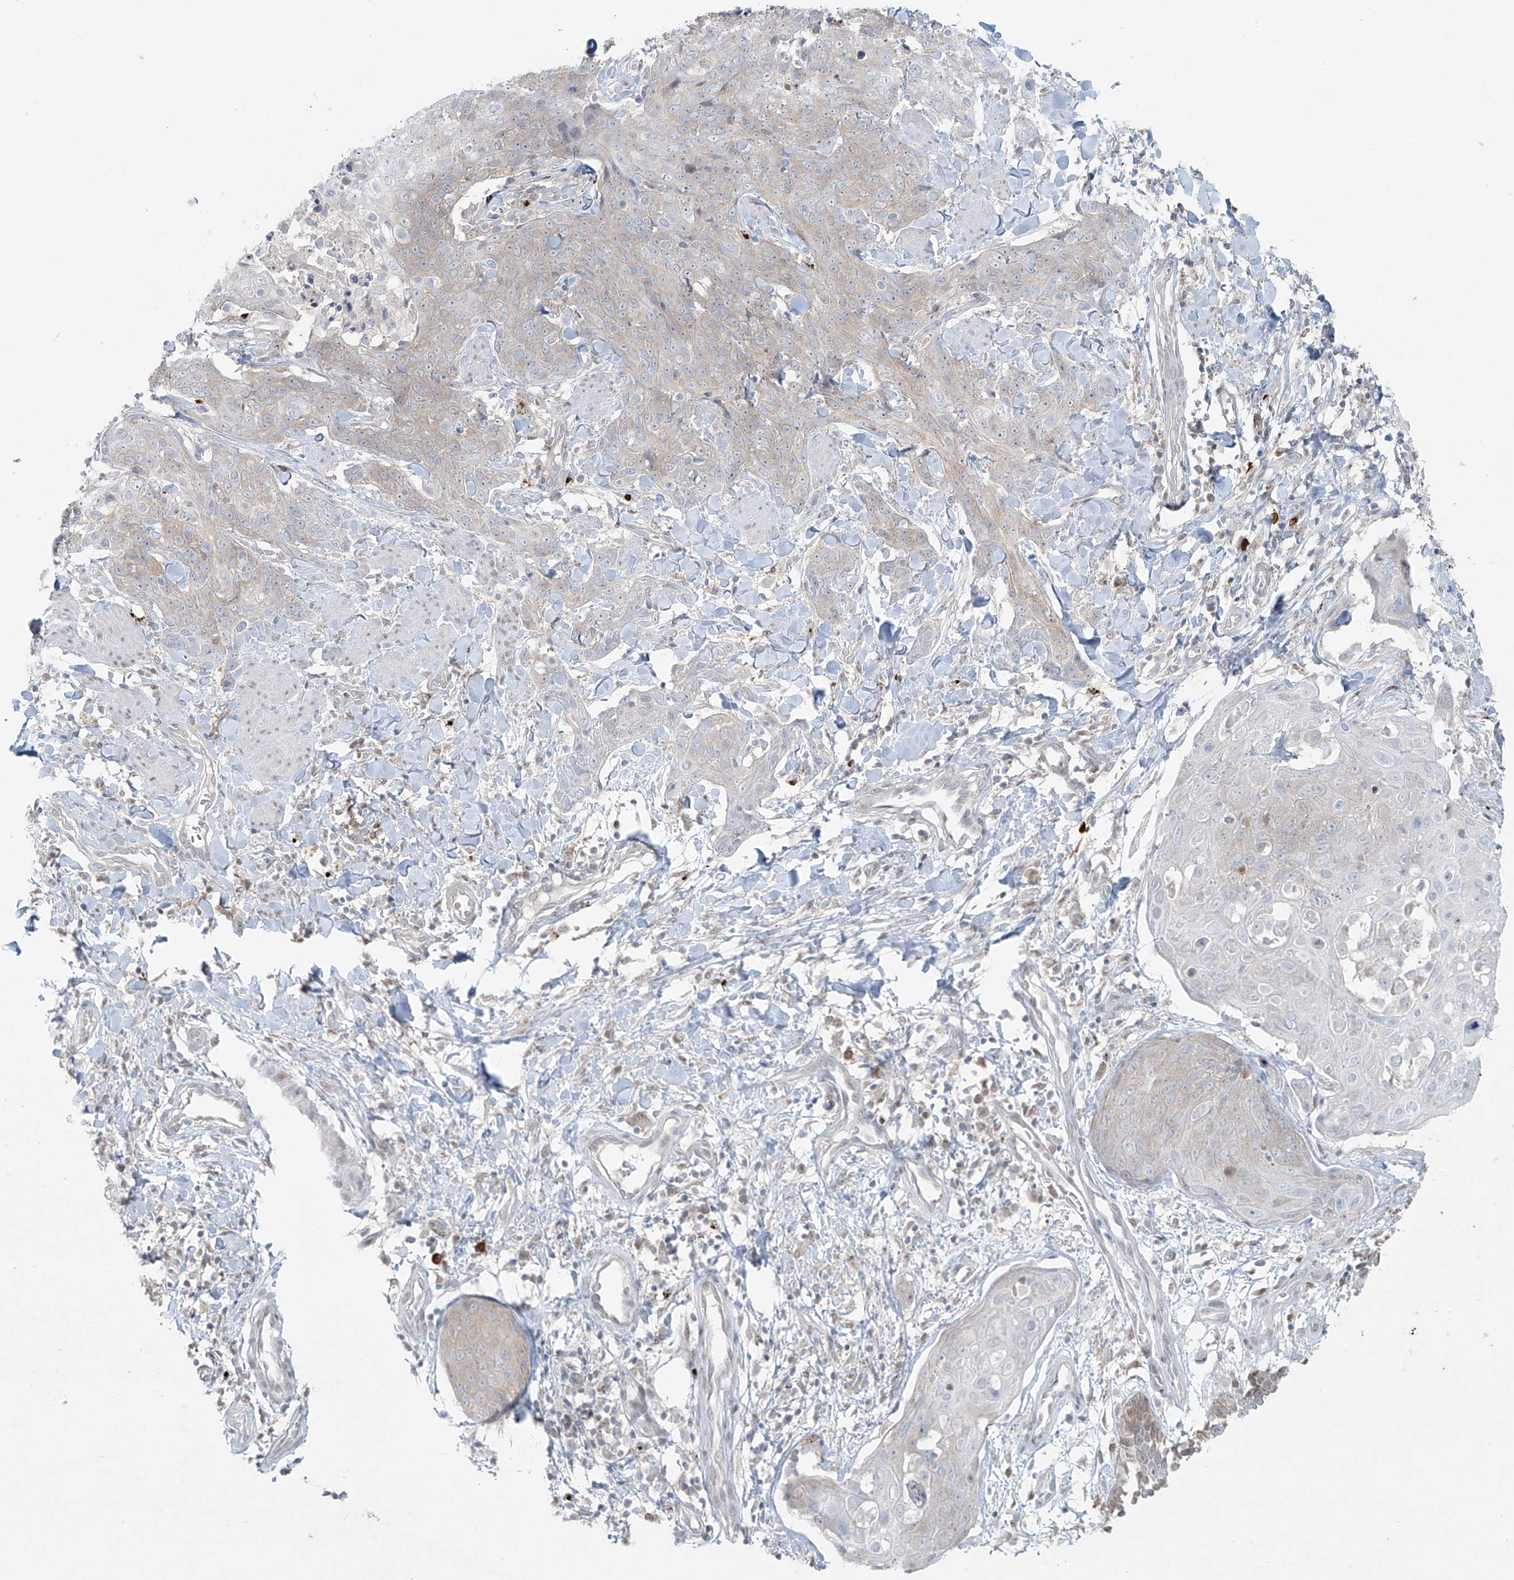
{"staining": {"intensity": "negative", "quantity": "none", "location": "none"}, "tissue": "skin cancer", "cell_type": "Tumor cells", "image_type": "cancer", "snomed": [{"axis": "morphology", "description": "Squamous cell carcinoma, NOS"}, {"axis": "topography", "description": "Skin"}, {"axis": "topography", "description": "Vulva"}], "caption": "A histopathology image of skin squamous cell carcinoma stained for a protein exhibits no brown staining in tumor cells. (Brightfield microscopy of DAB (3,3'-diaminobenzidine) immunohistochemistry at high magnification).", "gene": "PPAT", "patient": {"sex": "female", "age": 85}}